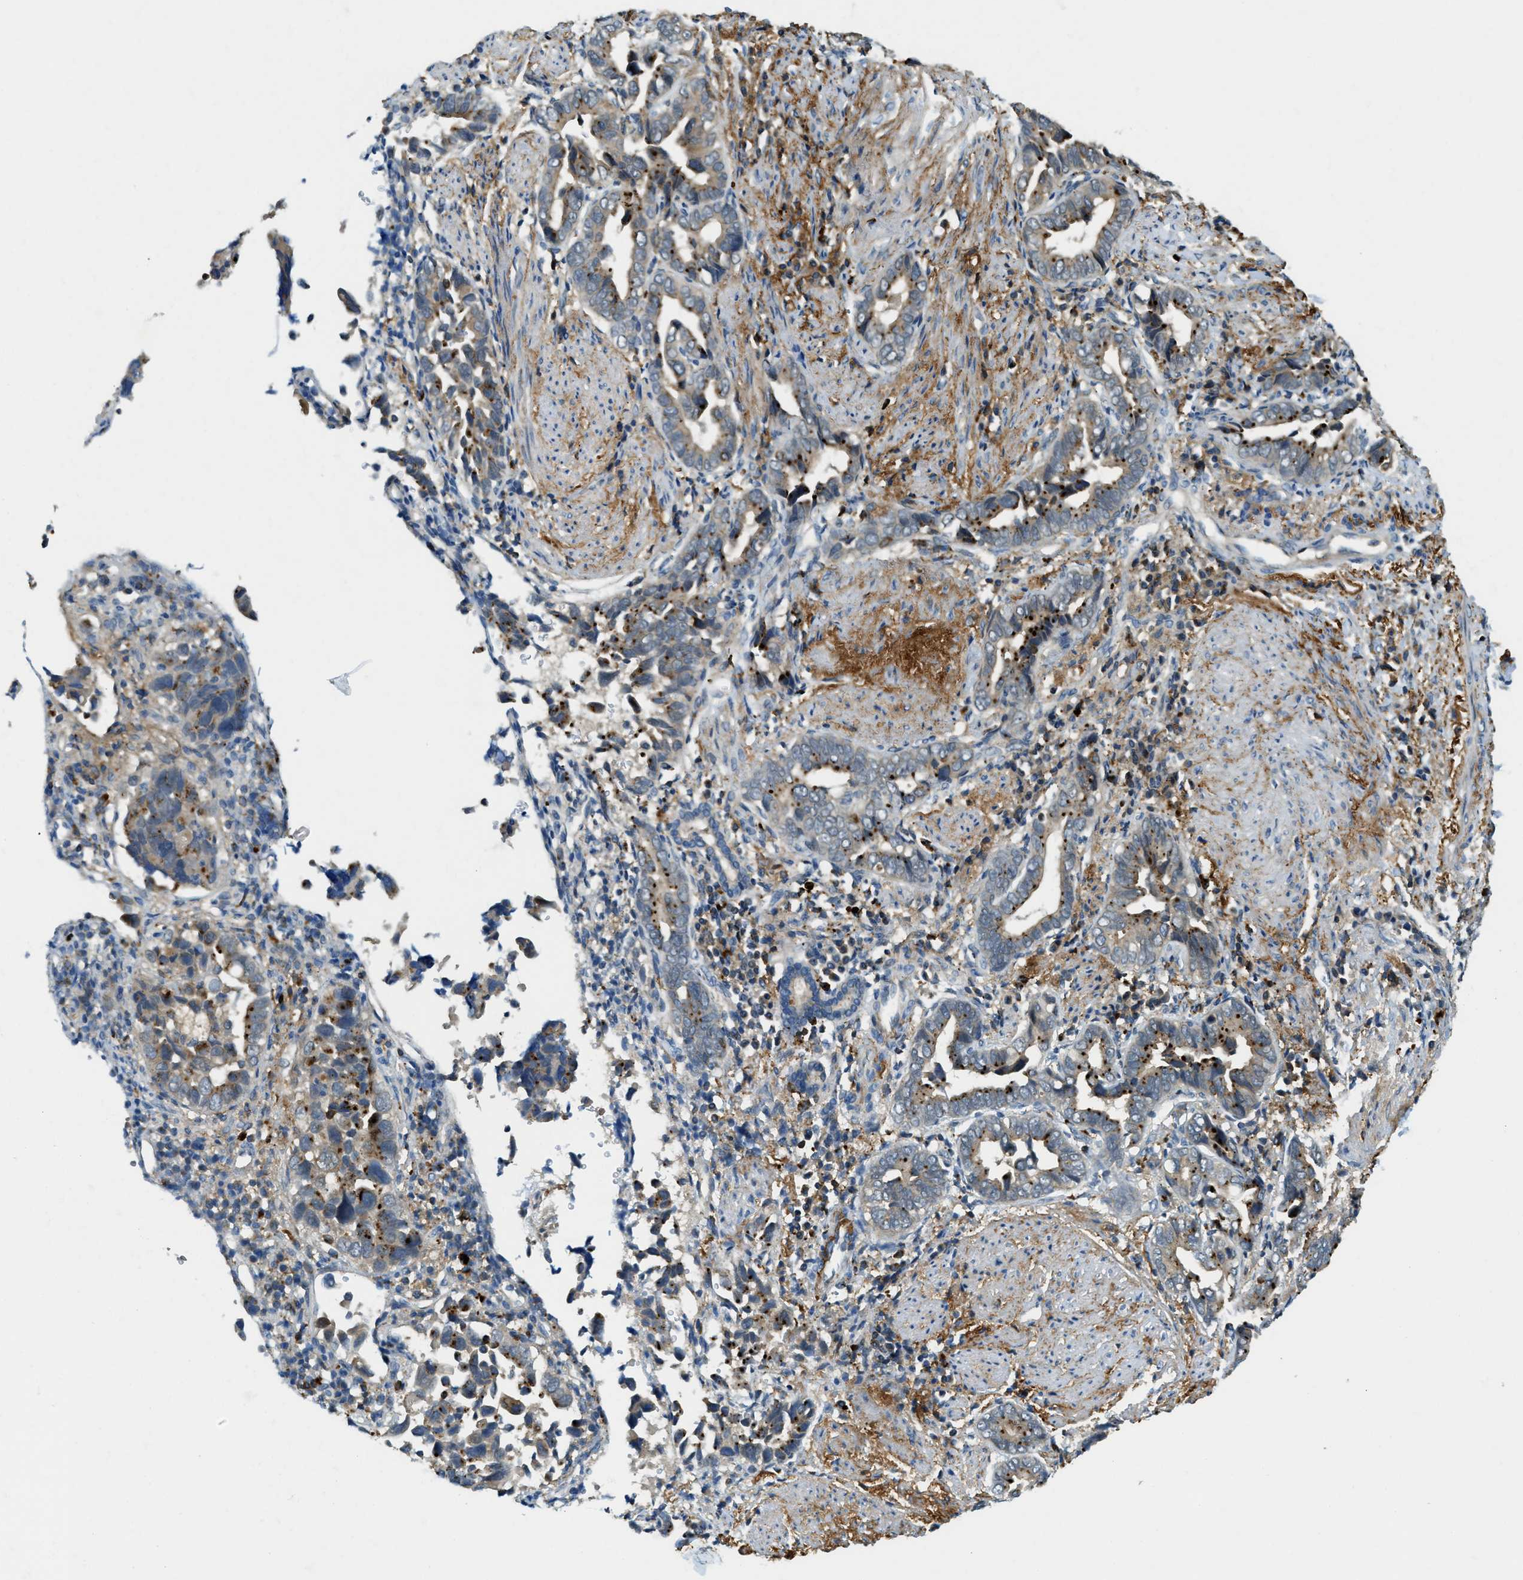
{"staining": {"intensity": "moderate", "quantity": "25%-75%", "location": "cytoplasmic/membranous"}, "tissue": "liver cancer", "cell_type": "Tumor cells", "image_type": "cancer", "snomed": [{"axis": "morphology", "description": "Cholangiocarcinoma"}, {"axis": "topography", "description": "Liver"}], "caption": "Immunohistochemistry photomicrograph of liver cancer (cholangiocarcinoma) stained for a protein (brown), which shows medium levels of moderate cytoplasmic/membranous positivity in about 25%-75% of tumor cells.", "gene": "PLBD2", "patient": {"sex": "female", "age": 79}}